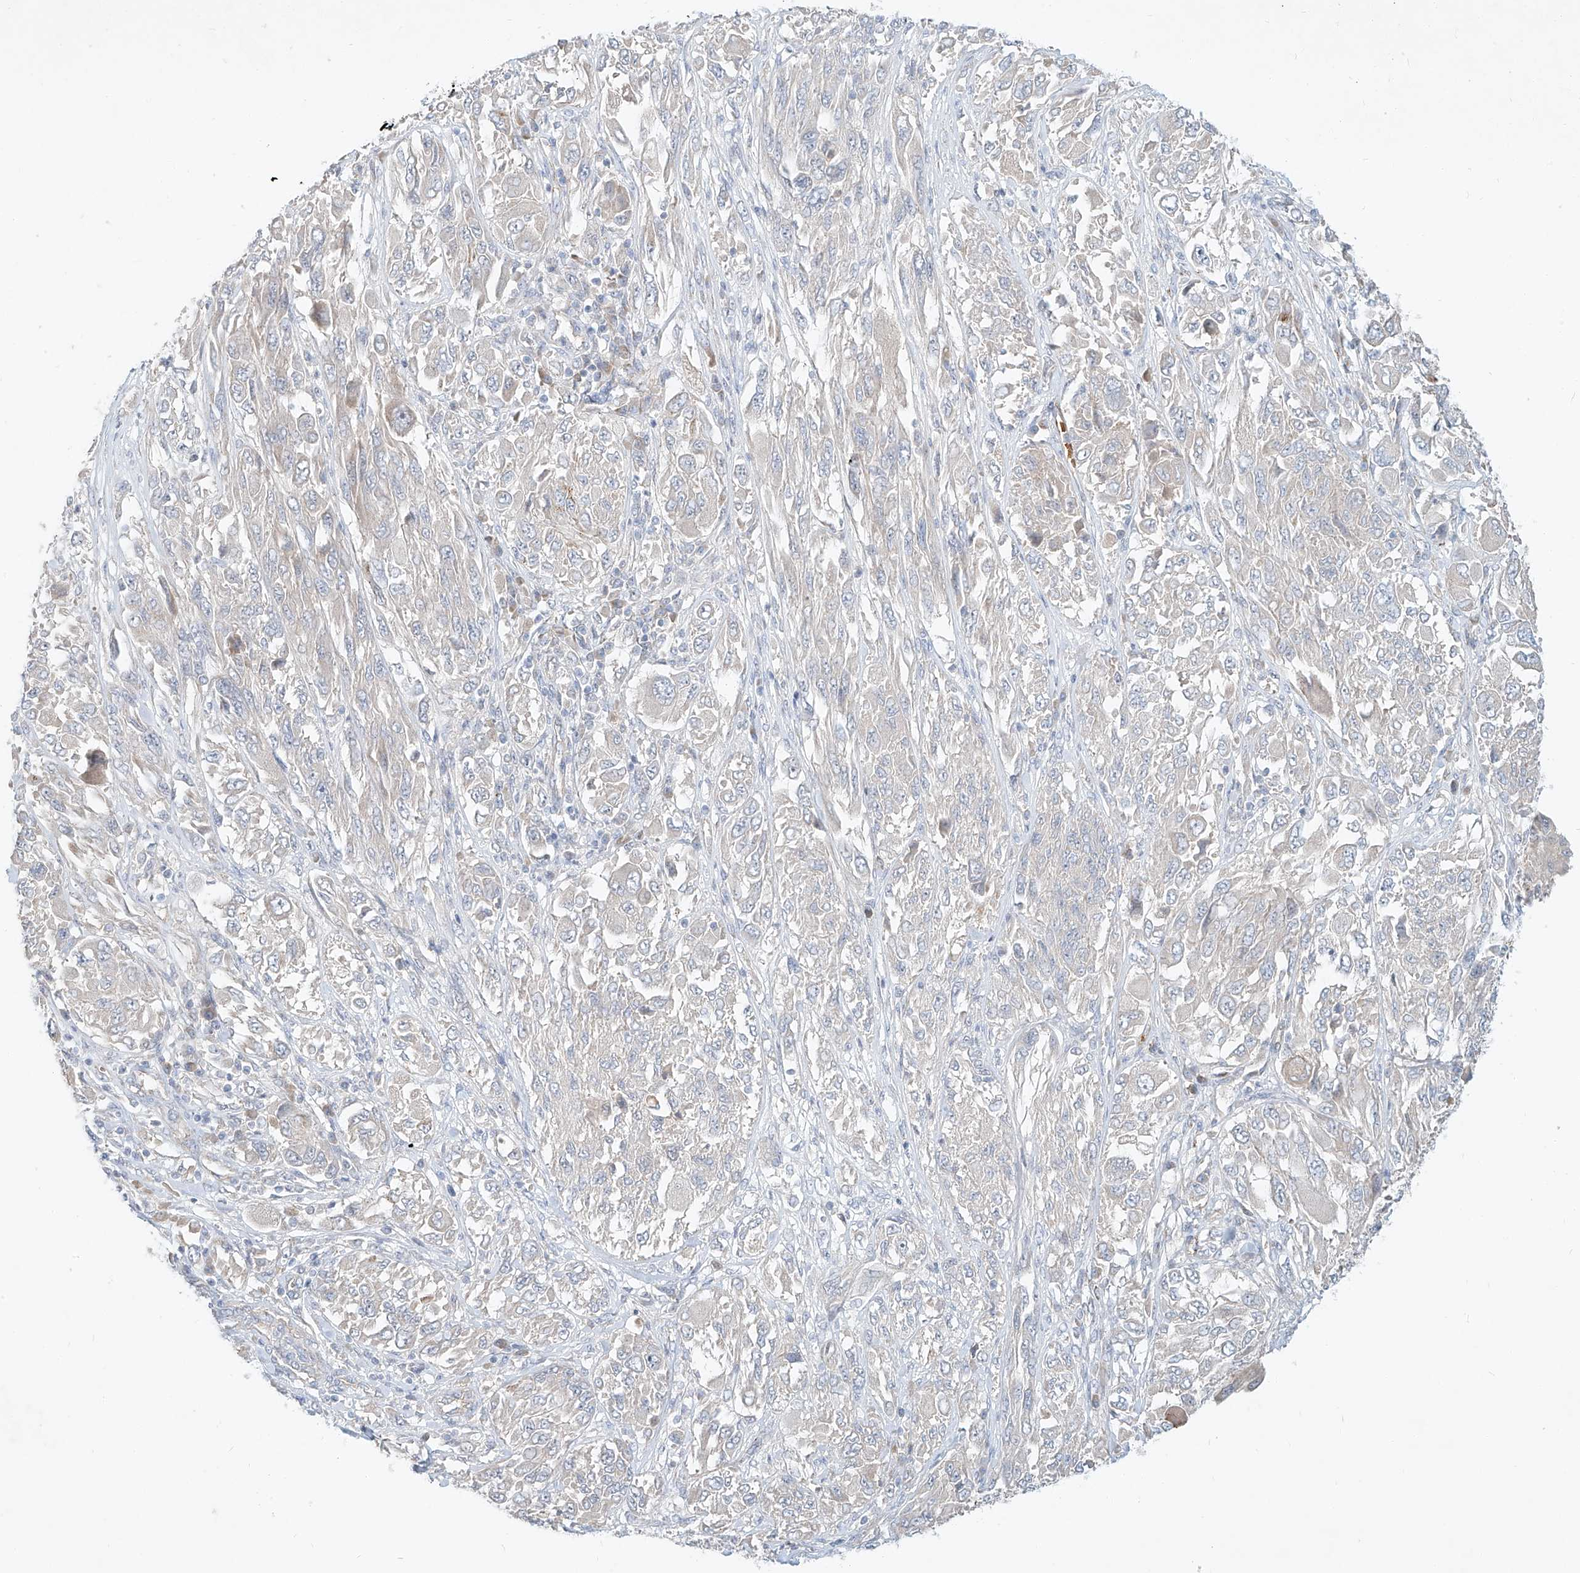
{"staining": {"intensity": "negative", "quantity": "none", "location": "none"}, "tissue": "melanoma", "cell_type": "Tumor cells", "image_type": "cancer", "snomed": [{"axis": "morphology", "description": "Malignant melanoma, NOS"}, {"axis": "topography", "description": "Skin"}], "caption": "Micrograph shows no protein staining in tumor cells of malignant melanoma tissue. (IHC, brightfield microscopy, high magnification).", "gene": "SYTL3", "patient": {"sex": "female", "age": 91}}